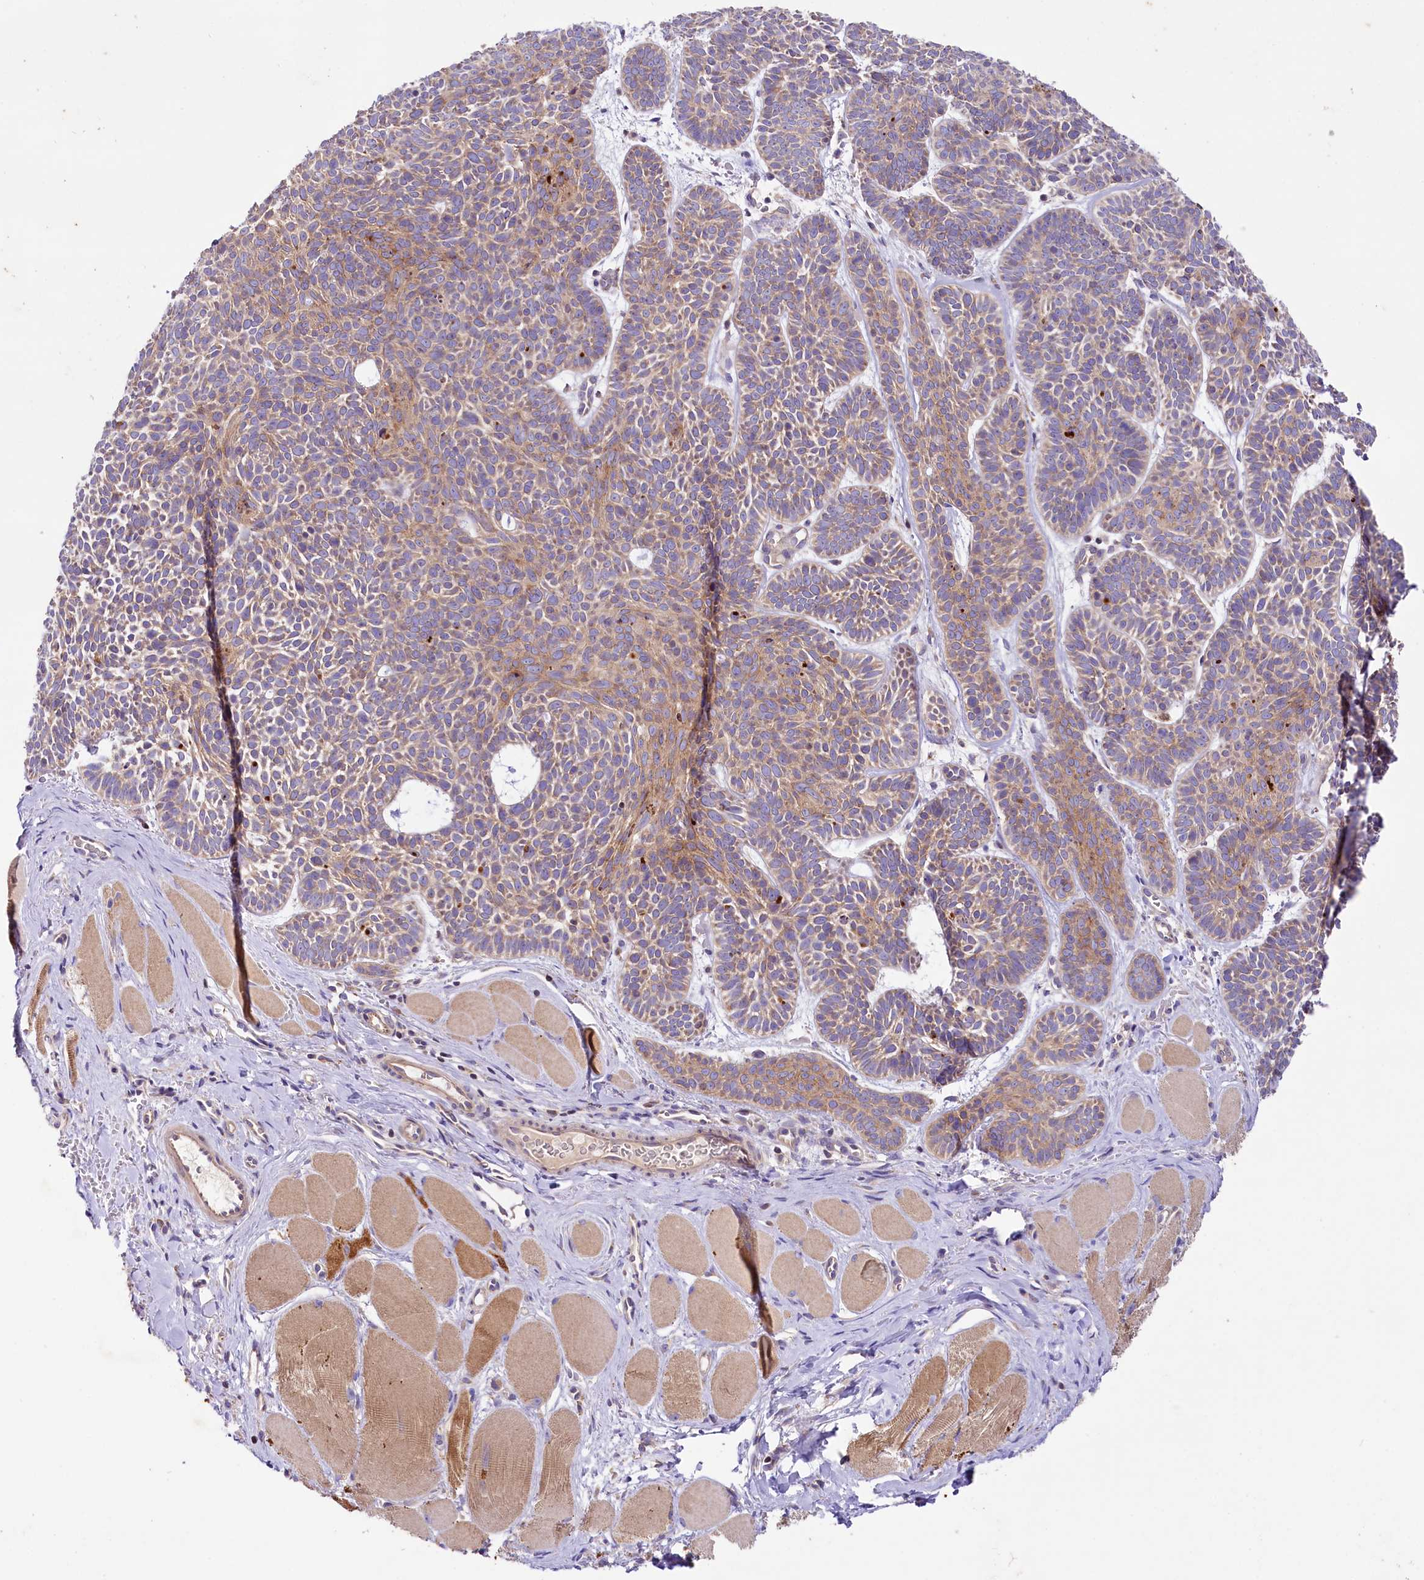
{"staining": {"intensity": "moderate", "quantity": ">75%", "location": "cytoplasmic/membranous"}, "tissue": "skin cancer", "cell_type": "Tumor cells", "image_type": "cancer", "snomed": [{"axis": "morphology", "description": "Basal cell carcinoma"}, {"axis": "topography", "description": "Skin"}], "caption": "An image of human basal cell carcinoma (skin) stained for a protein displays moderate cytoplasmic/membranous brown staining in tumor cells.", "gene": "SACM1L", "patient": {"sex": "male", "age": 85}}